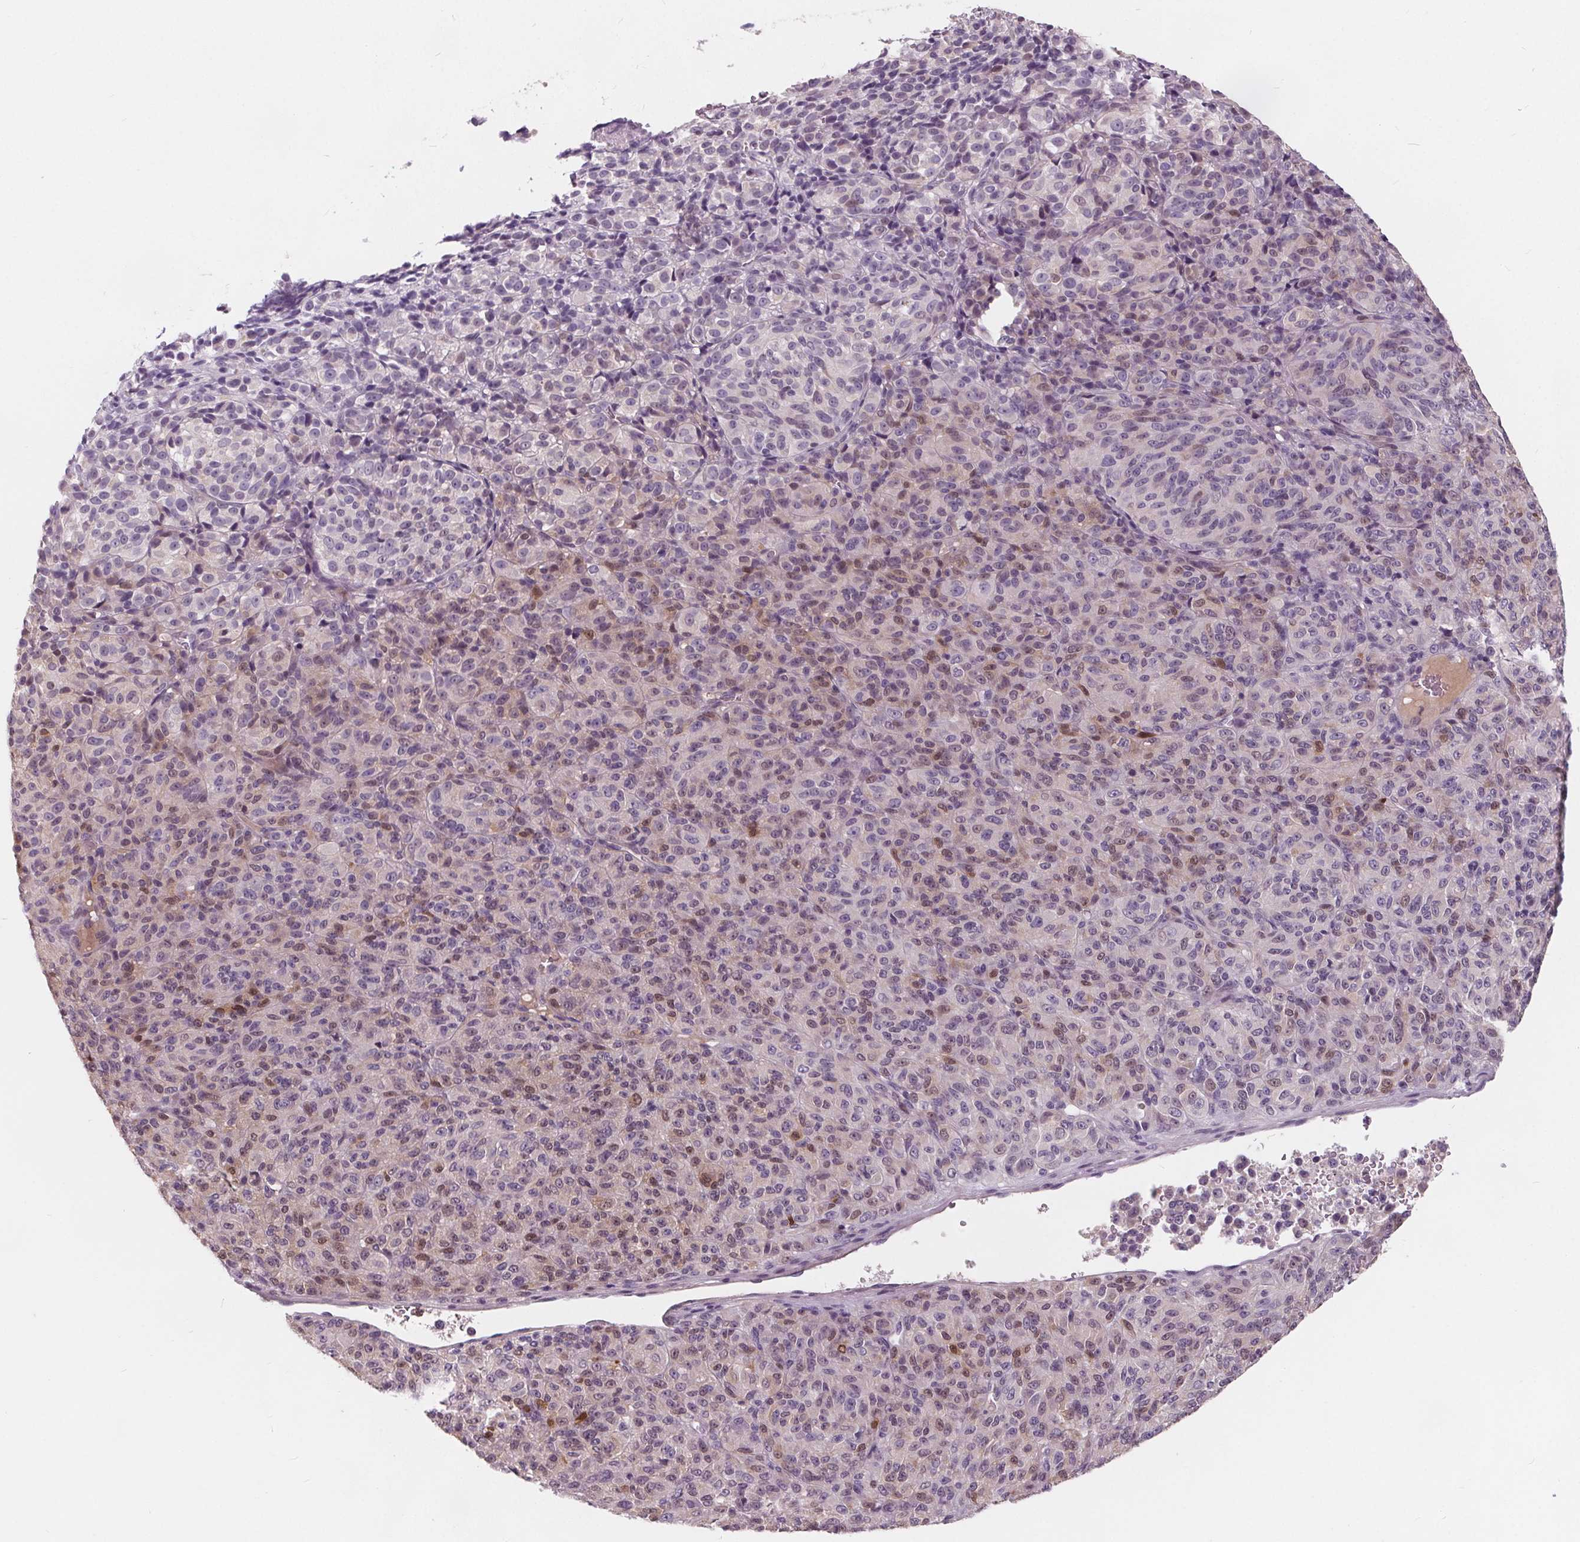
{"staining": {"intensity": "weak", "quantity": "<25%", "location": "nuclear"}, "tissue": "melanoma", "cell_type": "Tumor cells", "image_type": "cancer", "snomed": [{"axis": "morphology", "description": "Malignant melanoma, Metastatic site"}, {"axis": "topography", "description": "Brain"}], "caption": "Immunohistochemistry histopathology image of neoplastic tissue: human melanoma stained with DAB reveals no significant protein expression in tumor cells. (DAB IHC visualized using brightfield microscopy, high magnification).", "gene": "HAAO", "patient": {"sex": "female", "age": 56}}